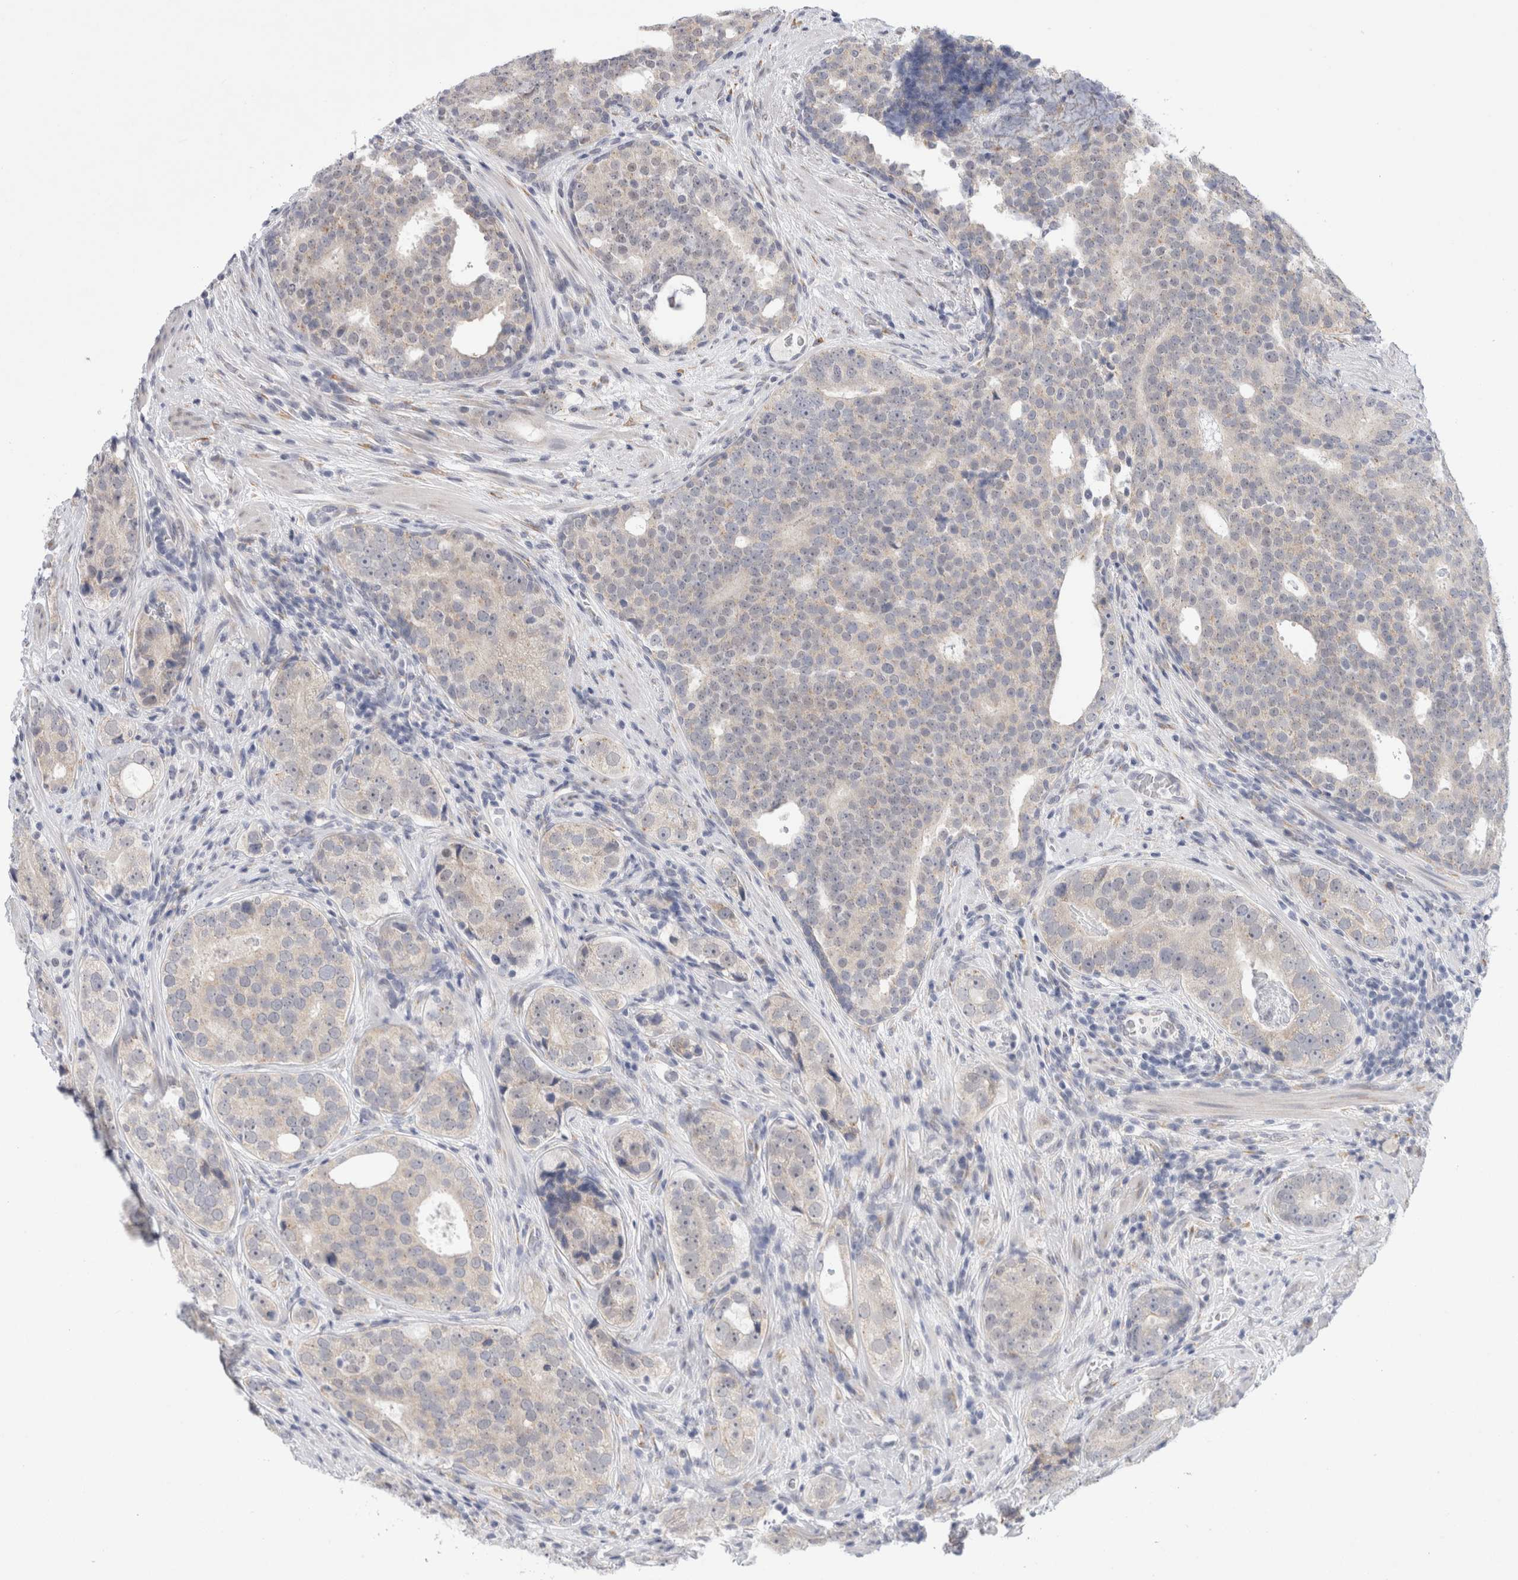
{"staining": {"intensity": "negative", "quantity": "none", "location": "none"}, "tissue": "prostate cancer", "cell_type": "Tumor cells", "image_type": "cancer", "snomed": [{"axis": "morphology", "description": "Adenocarcinoma, High grade"}, {"axis": "topography", "description": "Prostate"}], "caption": "An immunohistochemistry image of adenocarcinoma (high-grade) (prostate) is shown. There is no staining in tumor cells of adenocarcinoma (high-grade) (prostate). (DAB IHC visualized using brightfield microscopy, high magnification).", "gene": "TRMT1L", "patient": {"sex": "male", "age": 56}}